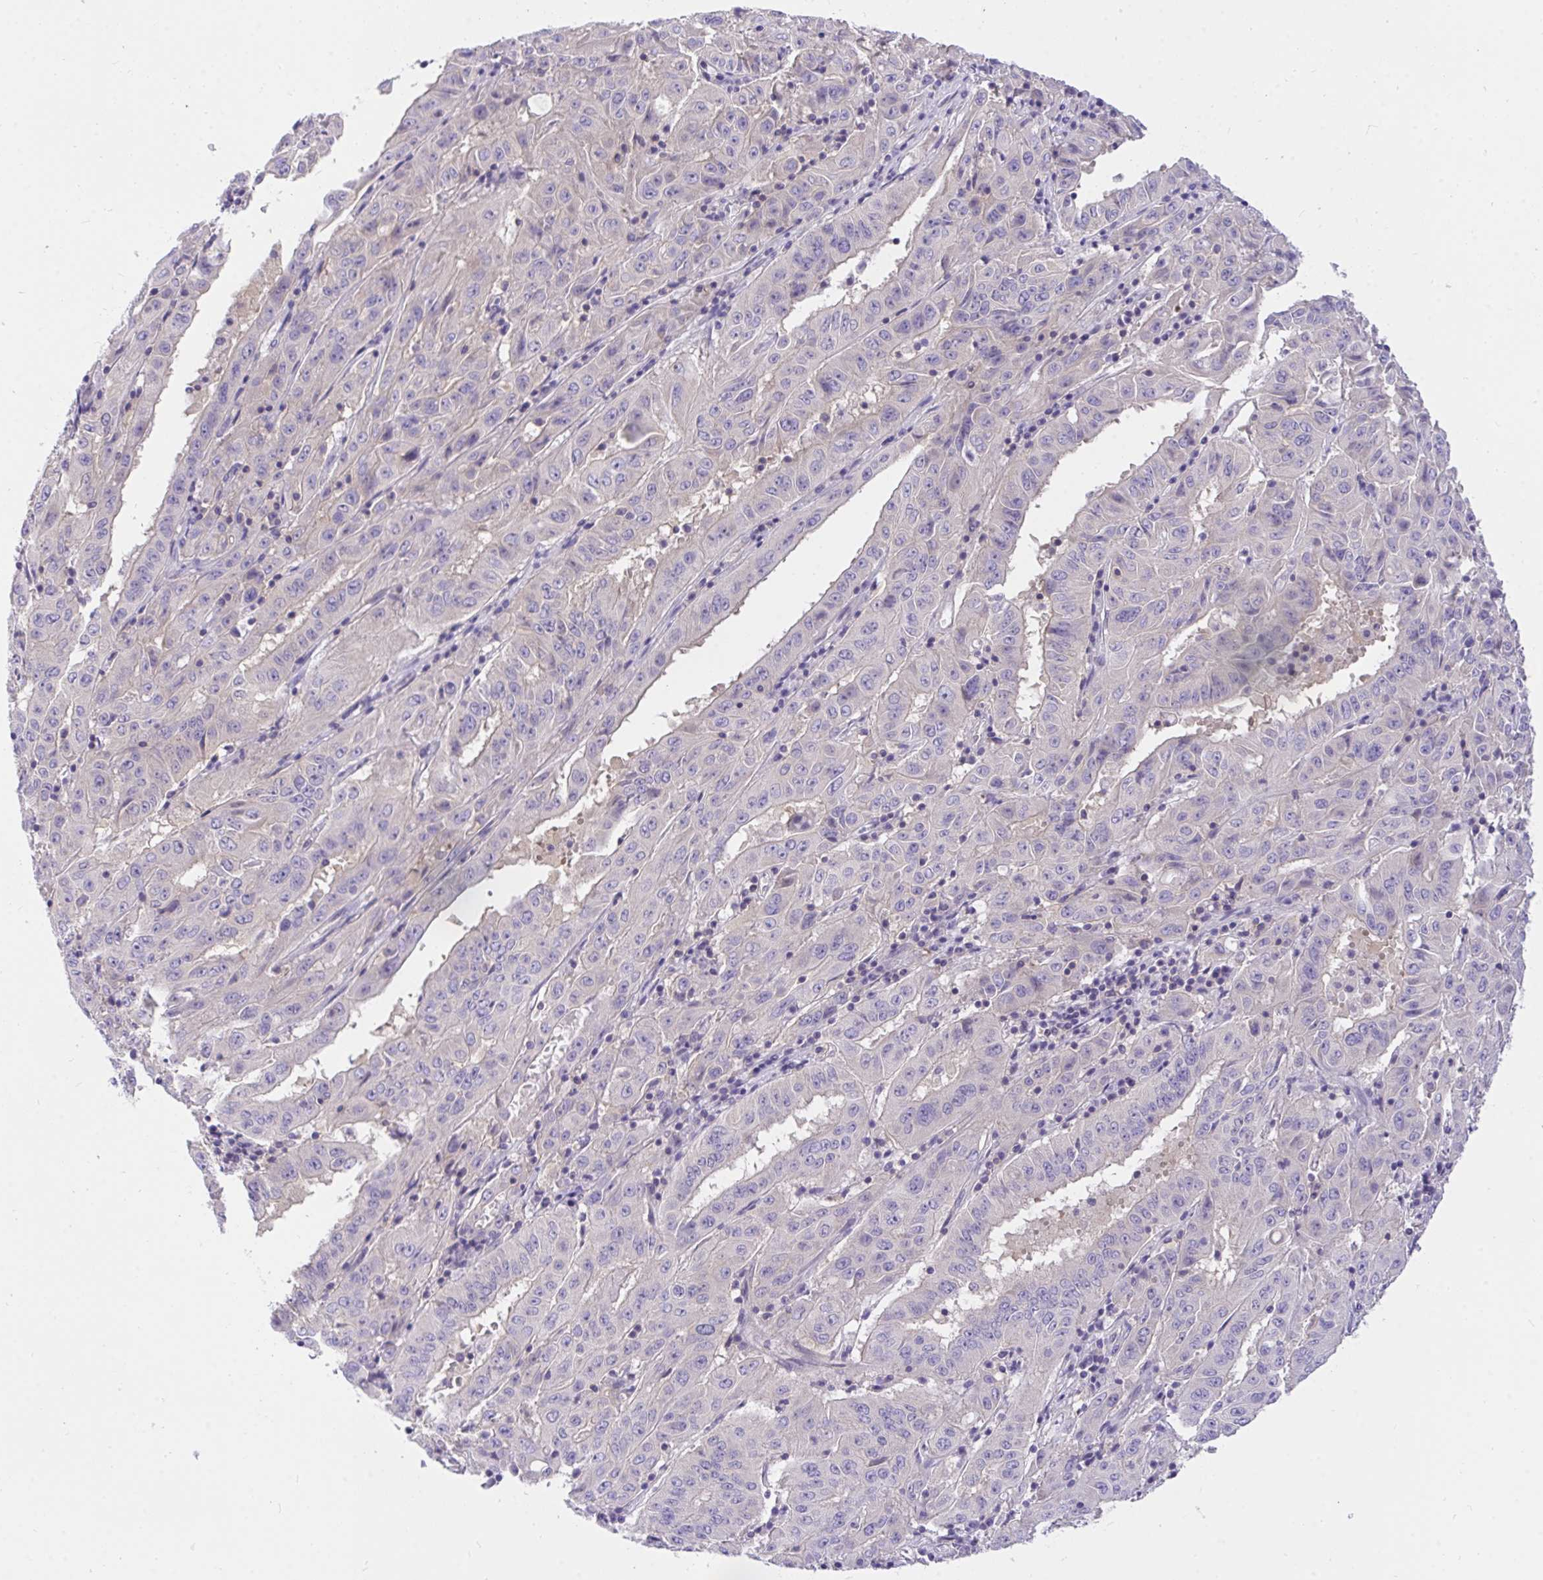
{"staining": {"intensity": "negative", "quantity": "none", "location": "none"}, "tissue": "pancreatic cancer", "cell_type": "Tumor cells", "image_type": "cancer", "snomed": [{"axis": "morphology", "description": "Adenocarcinoma, NOS"}, {"axis": "topography", "description": "Pancreas"}], "caption": "The histopathology image displays no staining of tumor cells in pancreatic cancer (adenocarcinoma).", "gene": "TLN2", "patient": {"sex": "male", "age": 63}}